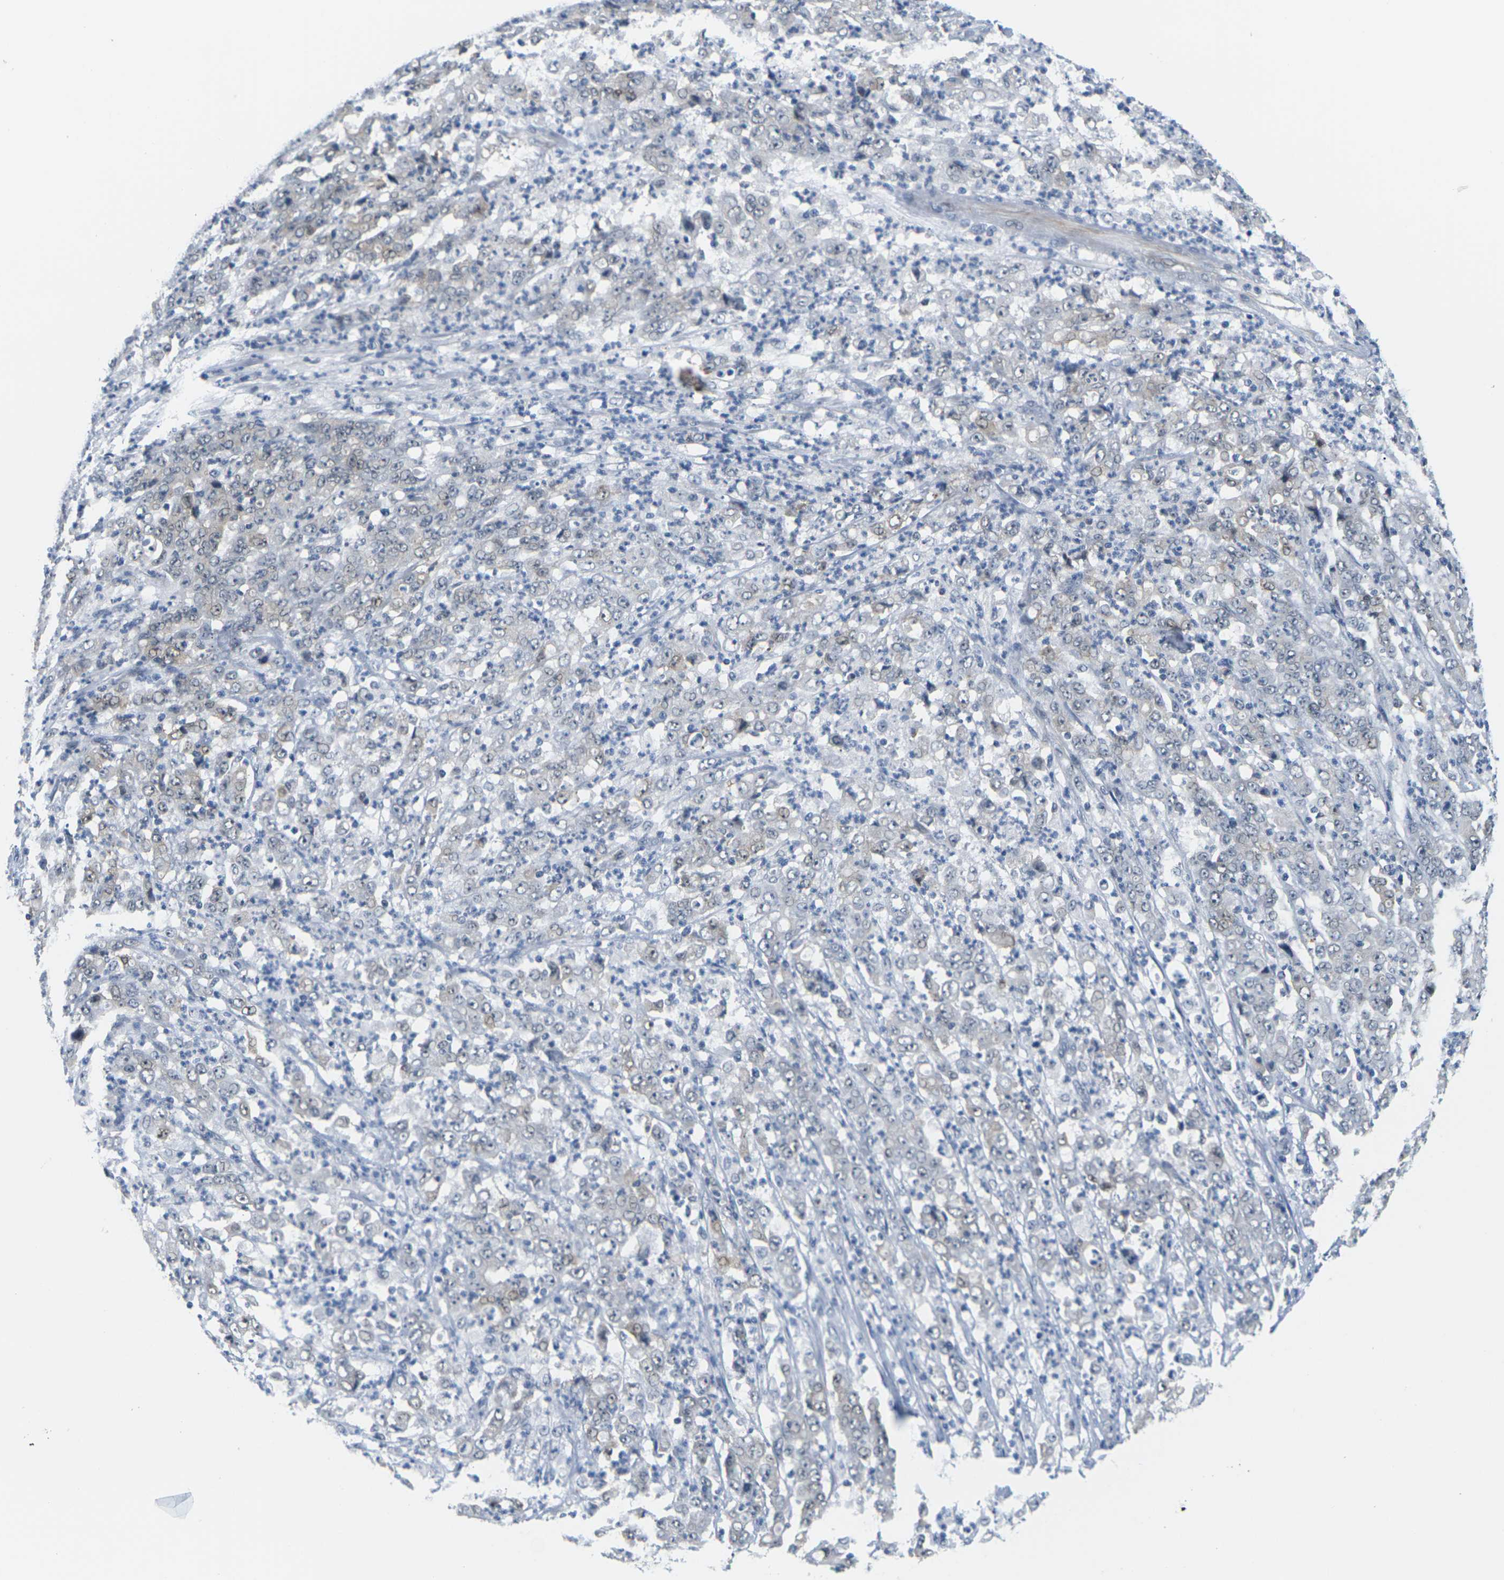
{"staining": {"intensity": "weak", "quantity": "<25%", "location": "cytoplasmic/membranous"}, "tissue": "stomach cancer", "cell_type": "Tumor cells", "image_type": "cancer", "snomed": [{"axis": "morphology", "description": "Adenocarcinoma, NOS"}, {"axis": "topography", "description": "Stomach, lower"}], "caption": "A high-resolution image shows immunohistochemistry staining of stomach cancer, which exhibits no significant positivity in tumor cells.", "gene": "PKP2", "patient": {"sex": "female", "age": 71}}